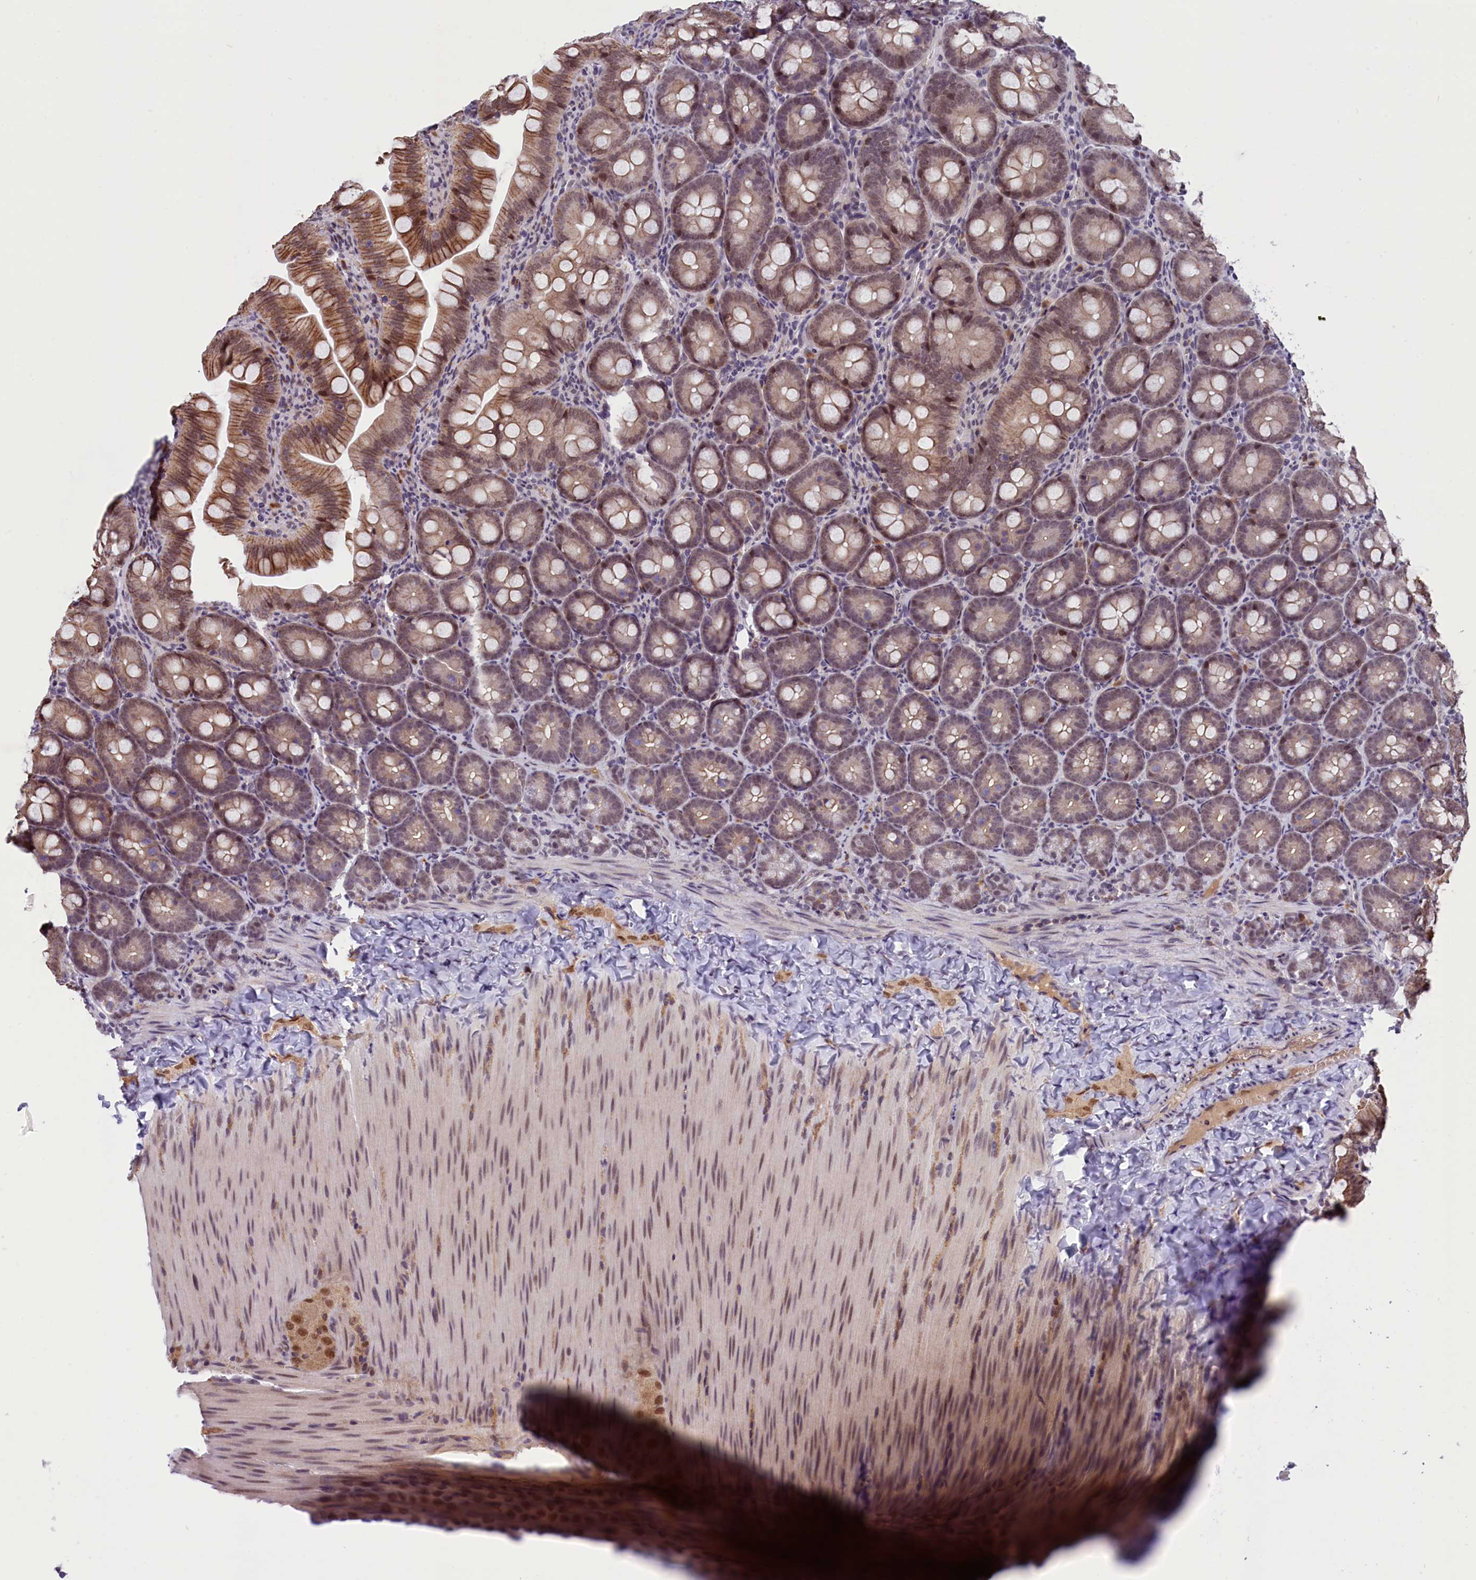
{"staining": {"intensity": "moderate", "quantity": ">75%", "location": "cytoplasmic/membranous,nuclear"}, "tissue": "appendix", "cell_type": "Glandular cells", "image_type": "normal", "snomed": [{"axis": "morphology", "description": "Normal tissue, NOS"}, {"axis": "topography", "description": "Appendix"}], "caption": "The immunohistochemical stain highlights moderate cytoplasmic/membranous,nuclear expression in glandular cells of unremarkable appendix. (Brightfield microscopy of DAB IHC at high magnification).", "gene": "CDYL2", "patient": {"sex": "female", "age": 33}}